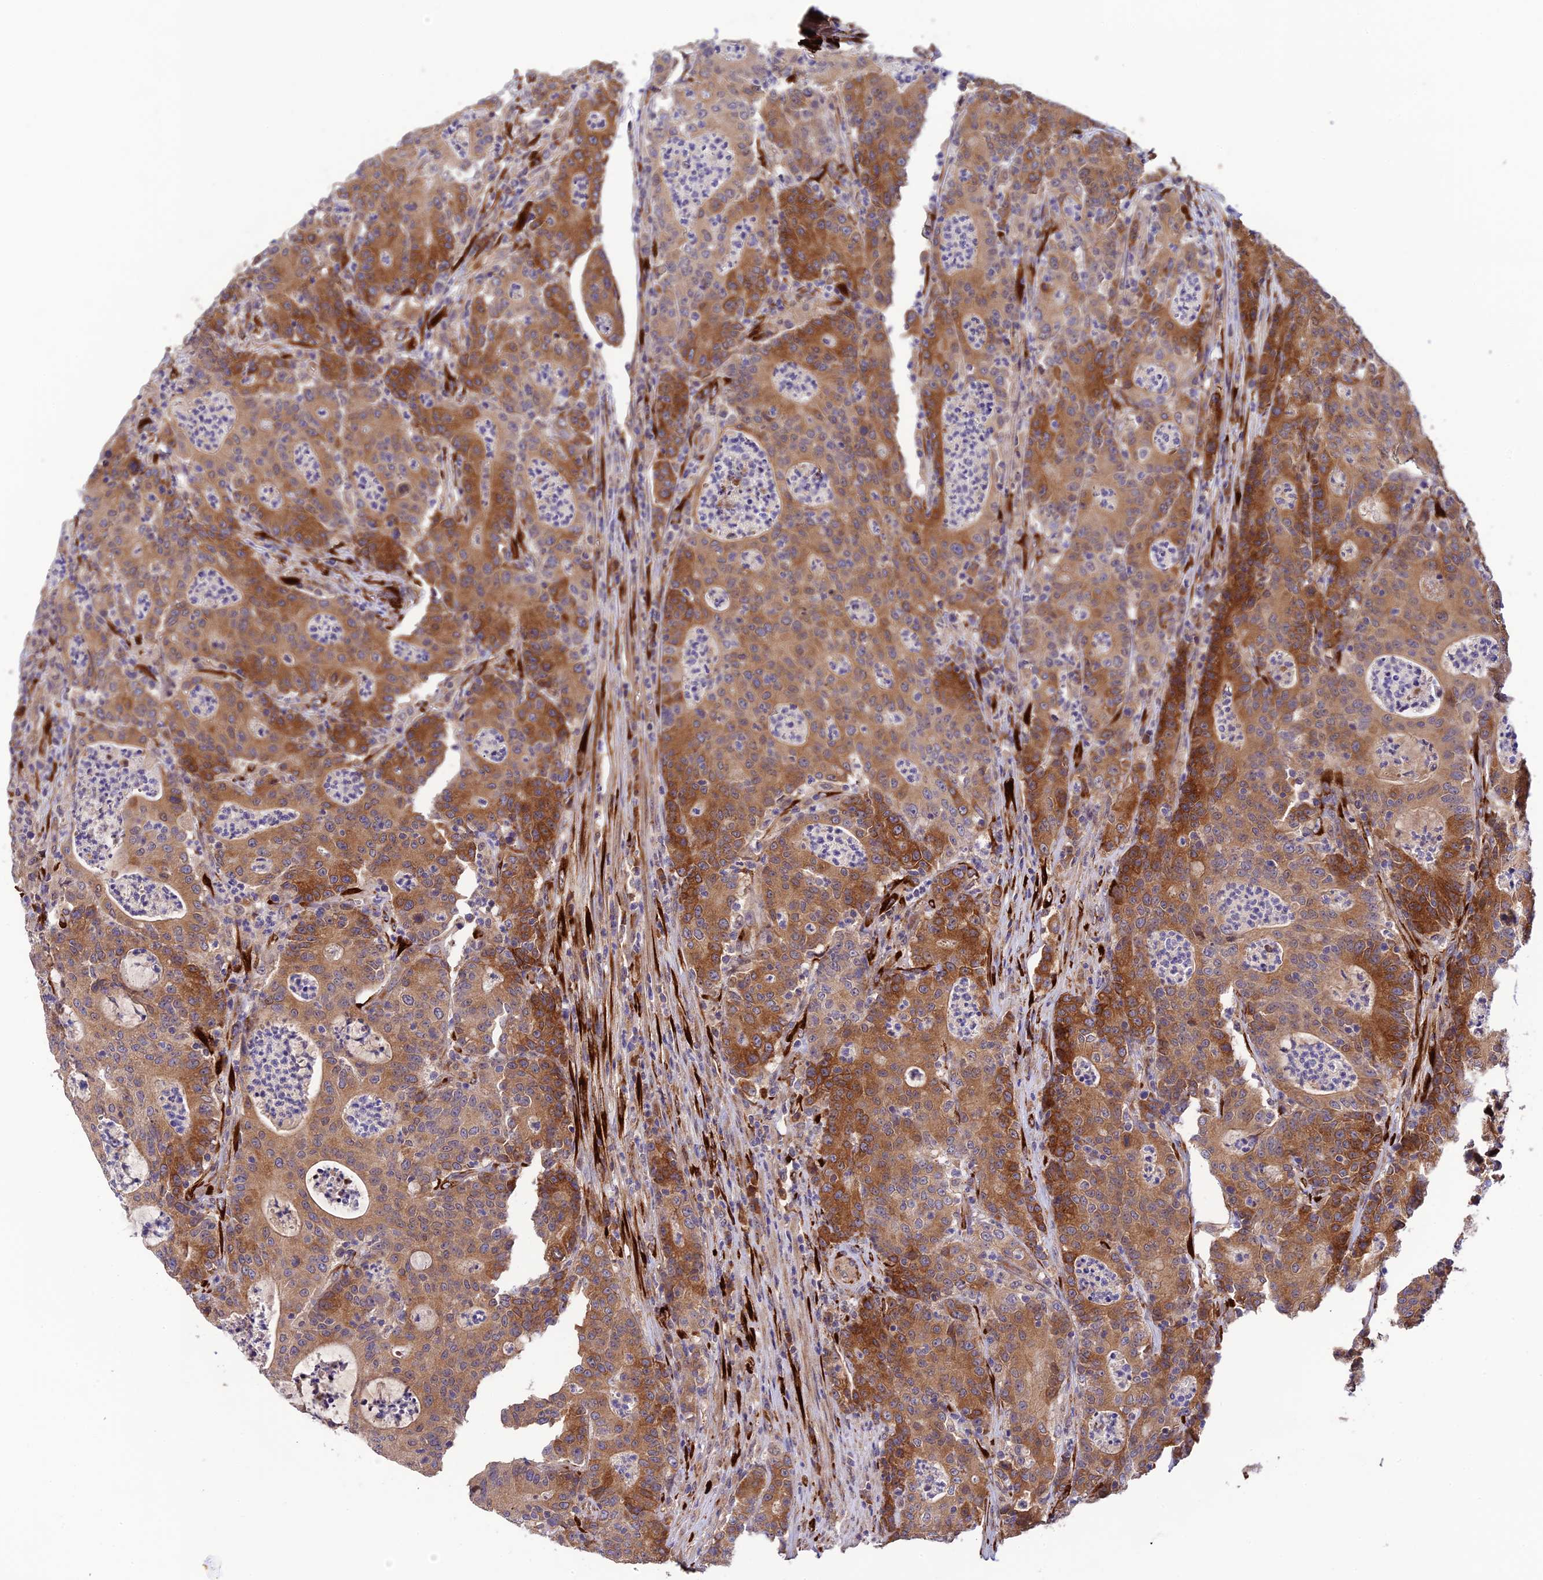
{"staining": {"intensity": "moderate", "quantity": ">75%", "location": "cytoplasmic/membranous"}, "tissue": "colorectal cancer", "cell_type": "Tumor cells", "image_type": "cancer", "snomed": [{"axis": "morphology", "description": "Adenocarcinoma, NOS"}, {"axis": "topography", "description": "Colon"}], "caption": "Human colorectal cancer stained with a brown dye shows moderate cytoplasmic/membranous positive staining in approximately >75% of tumor cells.", "gene": "P3H3", "patient": {"sex": "male", "age": 83}}